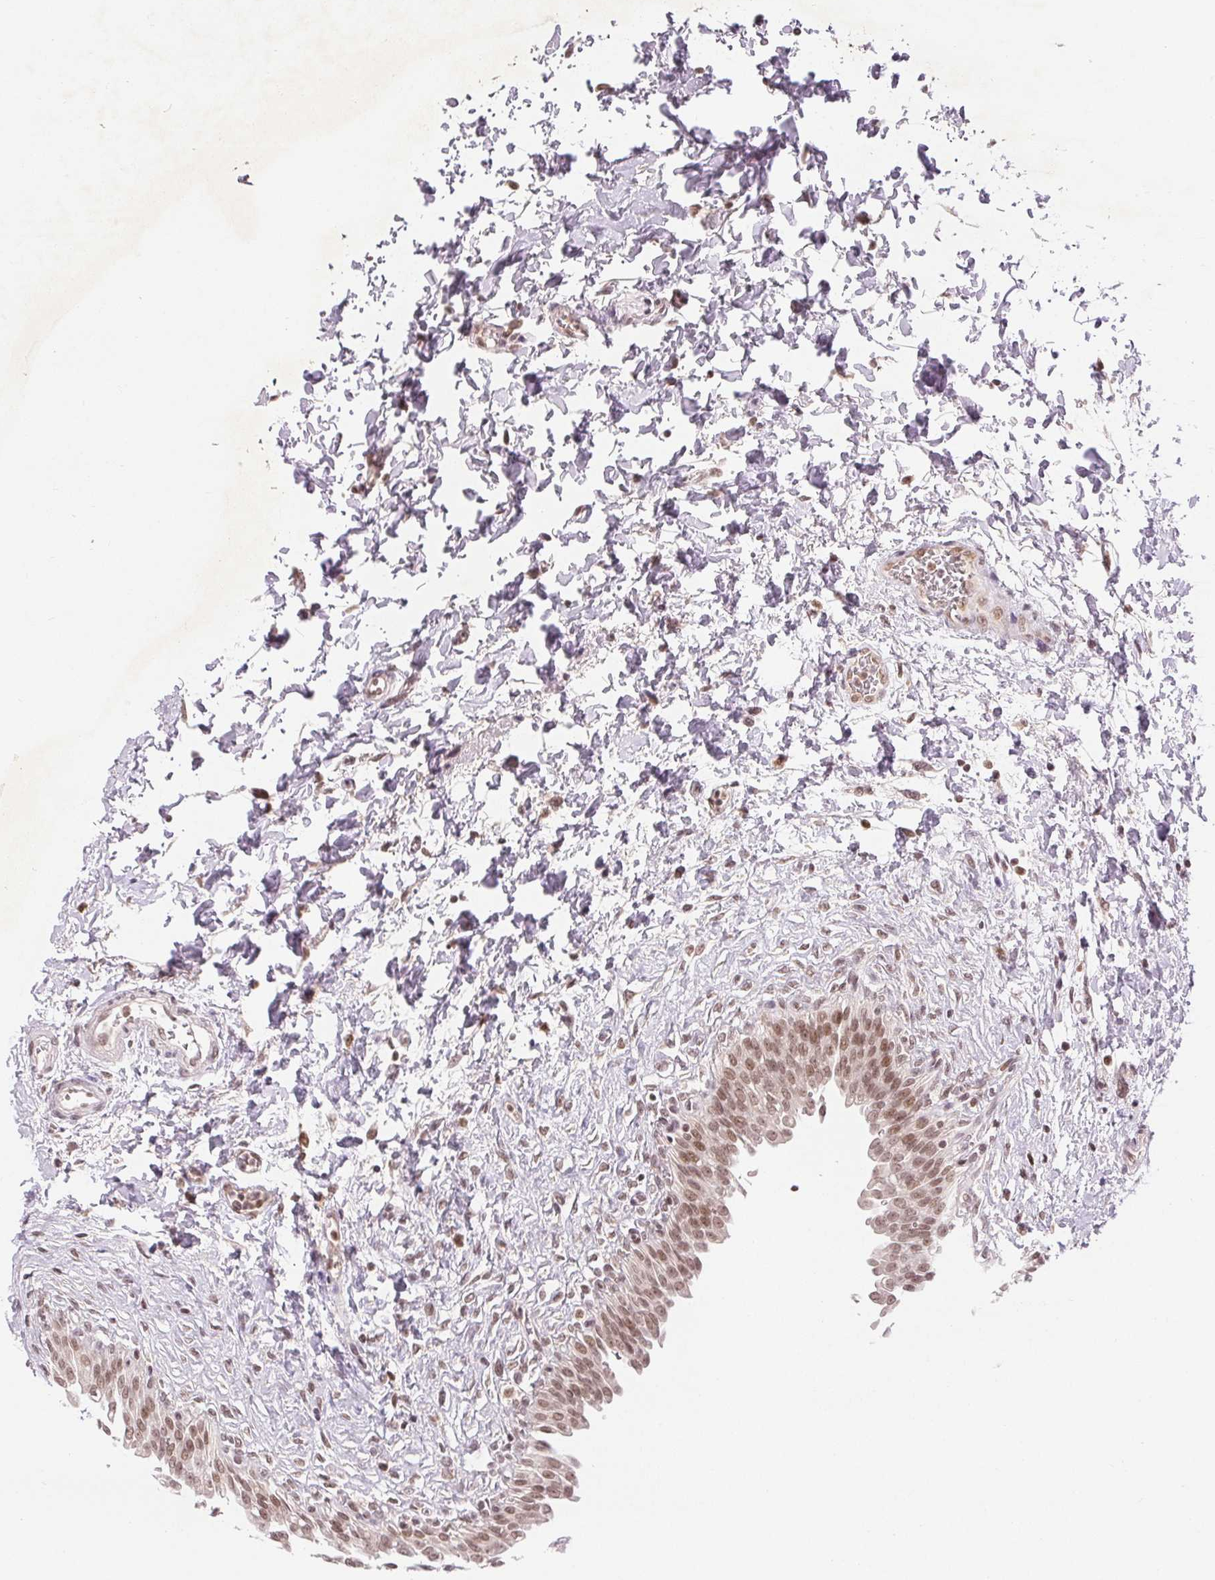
{"staining": {"intensity": "moderate", "quantity": ">75%", "location": "nuclear"}, "tissue": "urinary bladder", "cell_type": "Urothelial cells", "image_type": "normal", "snomed": [{"axis": "morphology", "description": "Normal tissue, NOS"}, {"axis": "topography", "description": "Urinary bladder"}], "caption": "This is a micrograph of immunohistochemistry staining of unremarkable urinary bladder, which shows moderate expression in the nuclear of urothelial cells.", "gene": "DEK", "patient": {"sex": "male", "age": 37}}